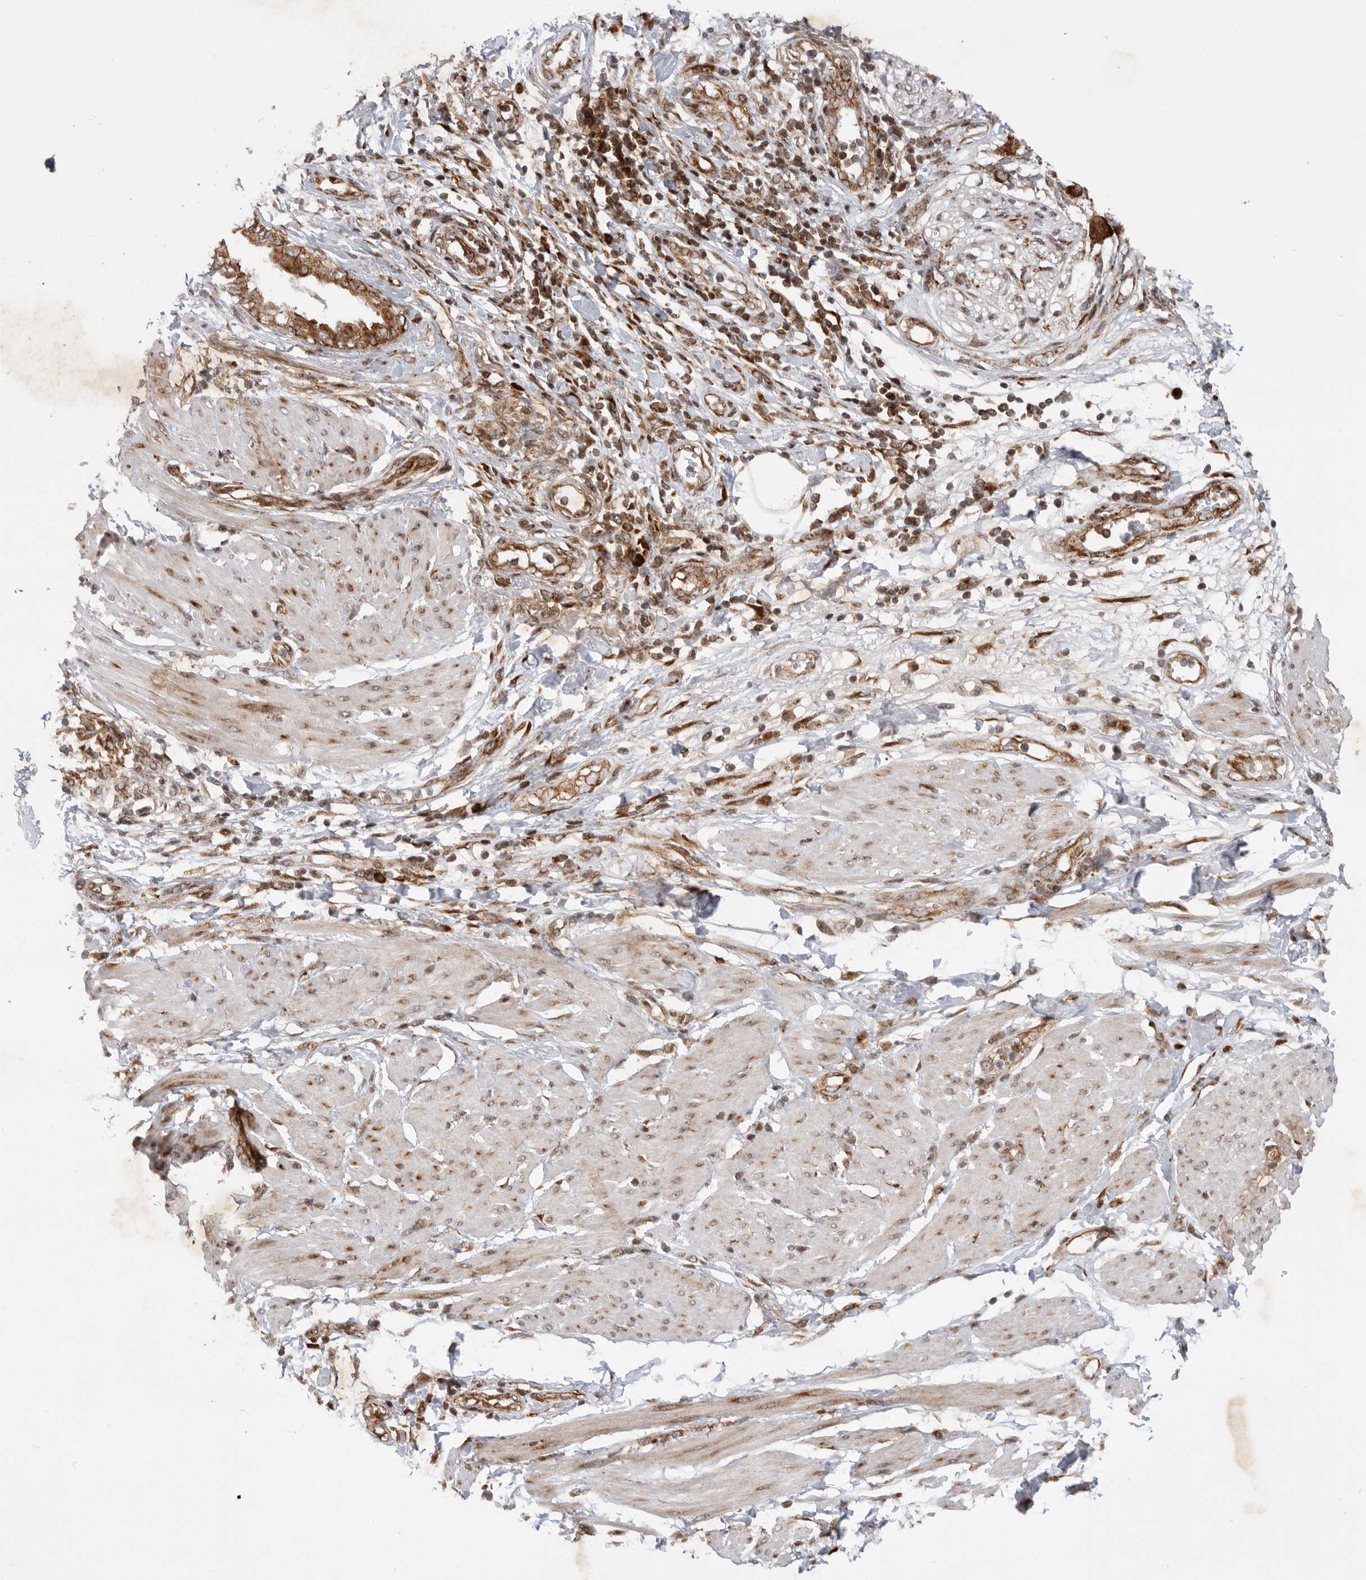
{"staining": {"intensity": "moderate", "quantity": ">75%", "location": "cytoplasmic/membranous"}, "tissue": "pancreatic cancer", "cell_type": "Tumor cells", "image_type": "cancer", "snomed": [{"axis": "morphology", "description": "Normal tissue, NOS"}, {"axis": "morphology", "description": "Adenocarcinoma, NOS"}, {"axis": "topography", "description": "Pancreas"}, {"axis": "topography", "description": "Duodenum"}], "caption": "Adenocarcinoma (pancreatic) stained with immunohistochemistry (IHC) exhibits moderate cytoplasmic/membranous positivity in approximately >75% of tumor cells.", "gene": "FZD3", "patient": {"sex": "female", "age": 60}}